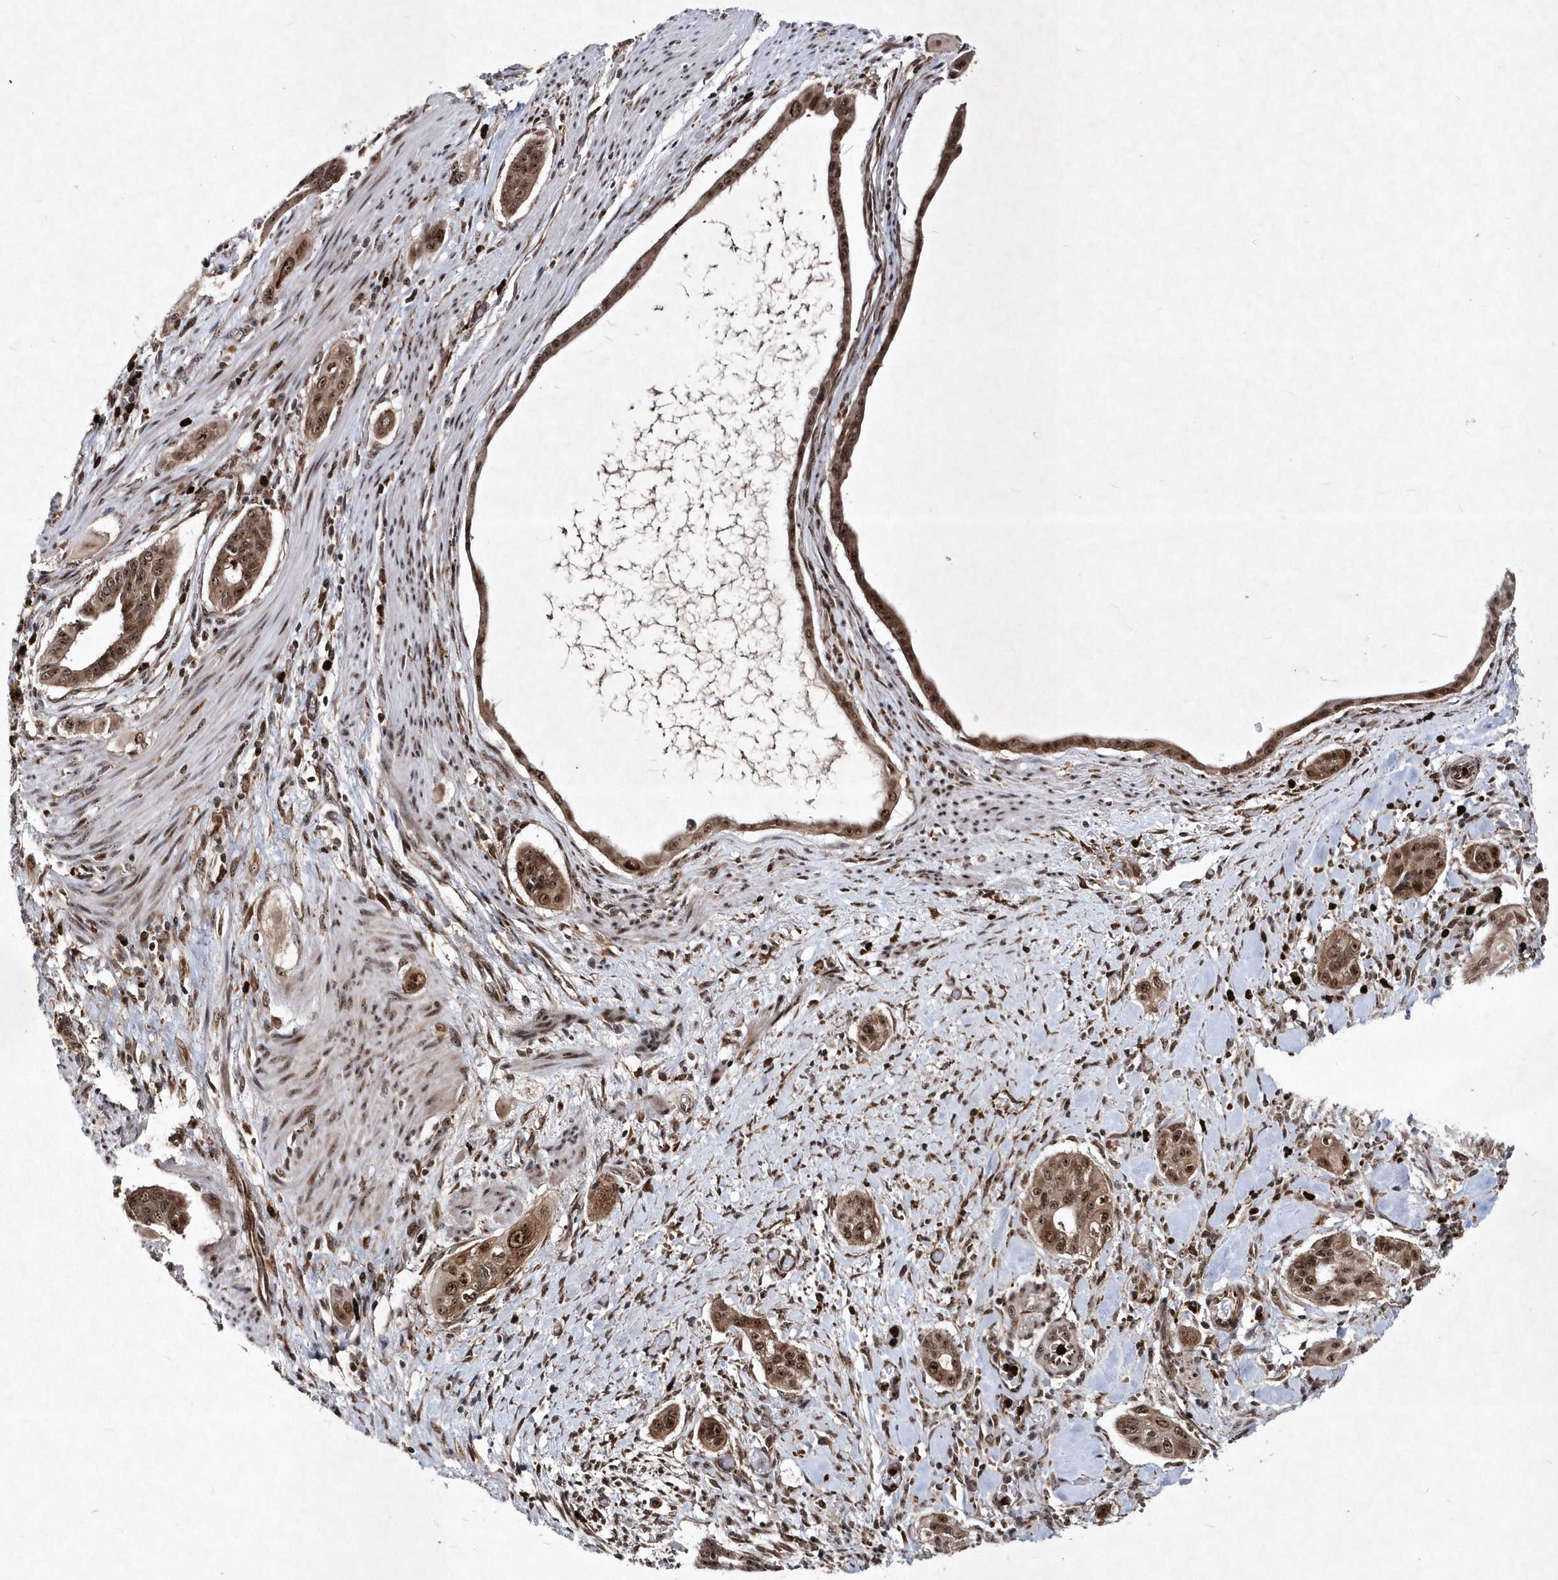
{"staining": {"intensity": "moderate", "quantity": ">75%", "location": "cytoplasmic/membranous,nuclear"}, "tissue": "pancreatic cancer", "cell_type": "Tumor cells", "image_type": "cancer", "snomed": [{"axis": "morphology", "description": "Adenocarcinoma, NOS"}, {"axis": "topography", "description": "Pancreas"}], "caption": "This is a micrograph of immunohistochemistry (IHC) staining of pancreatic cancer, which shows moderate staining in the cytoplasmic/membranous and nuclear of tumor cells.", "gene": "SOWAHB", "patient": {"sex": "male", "age": 77}}